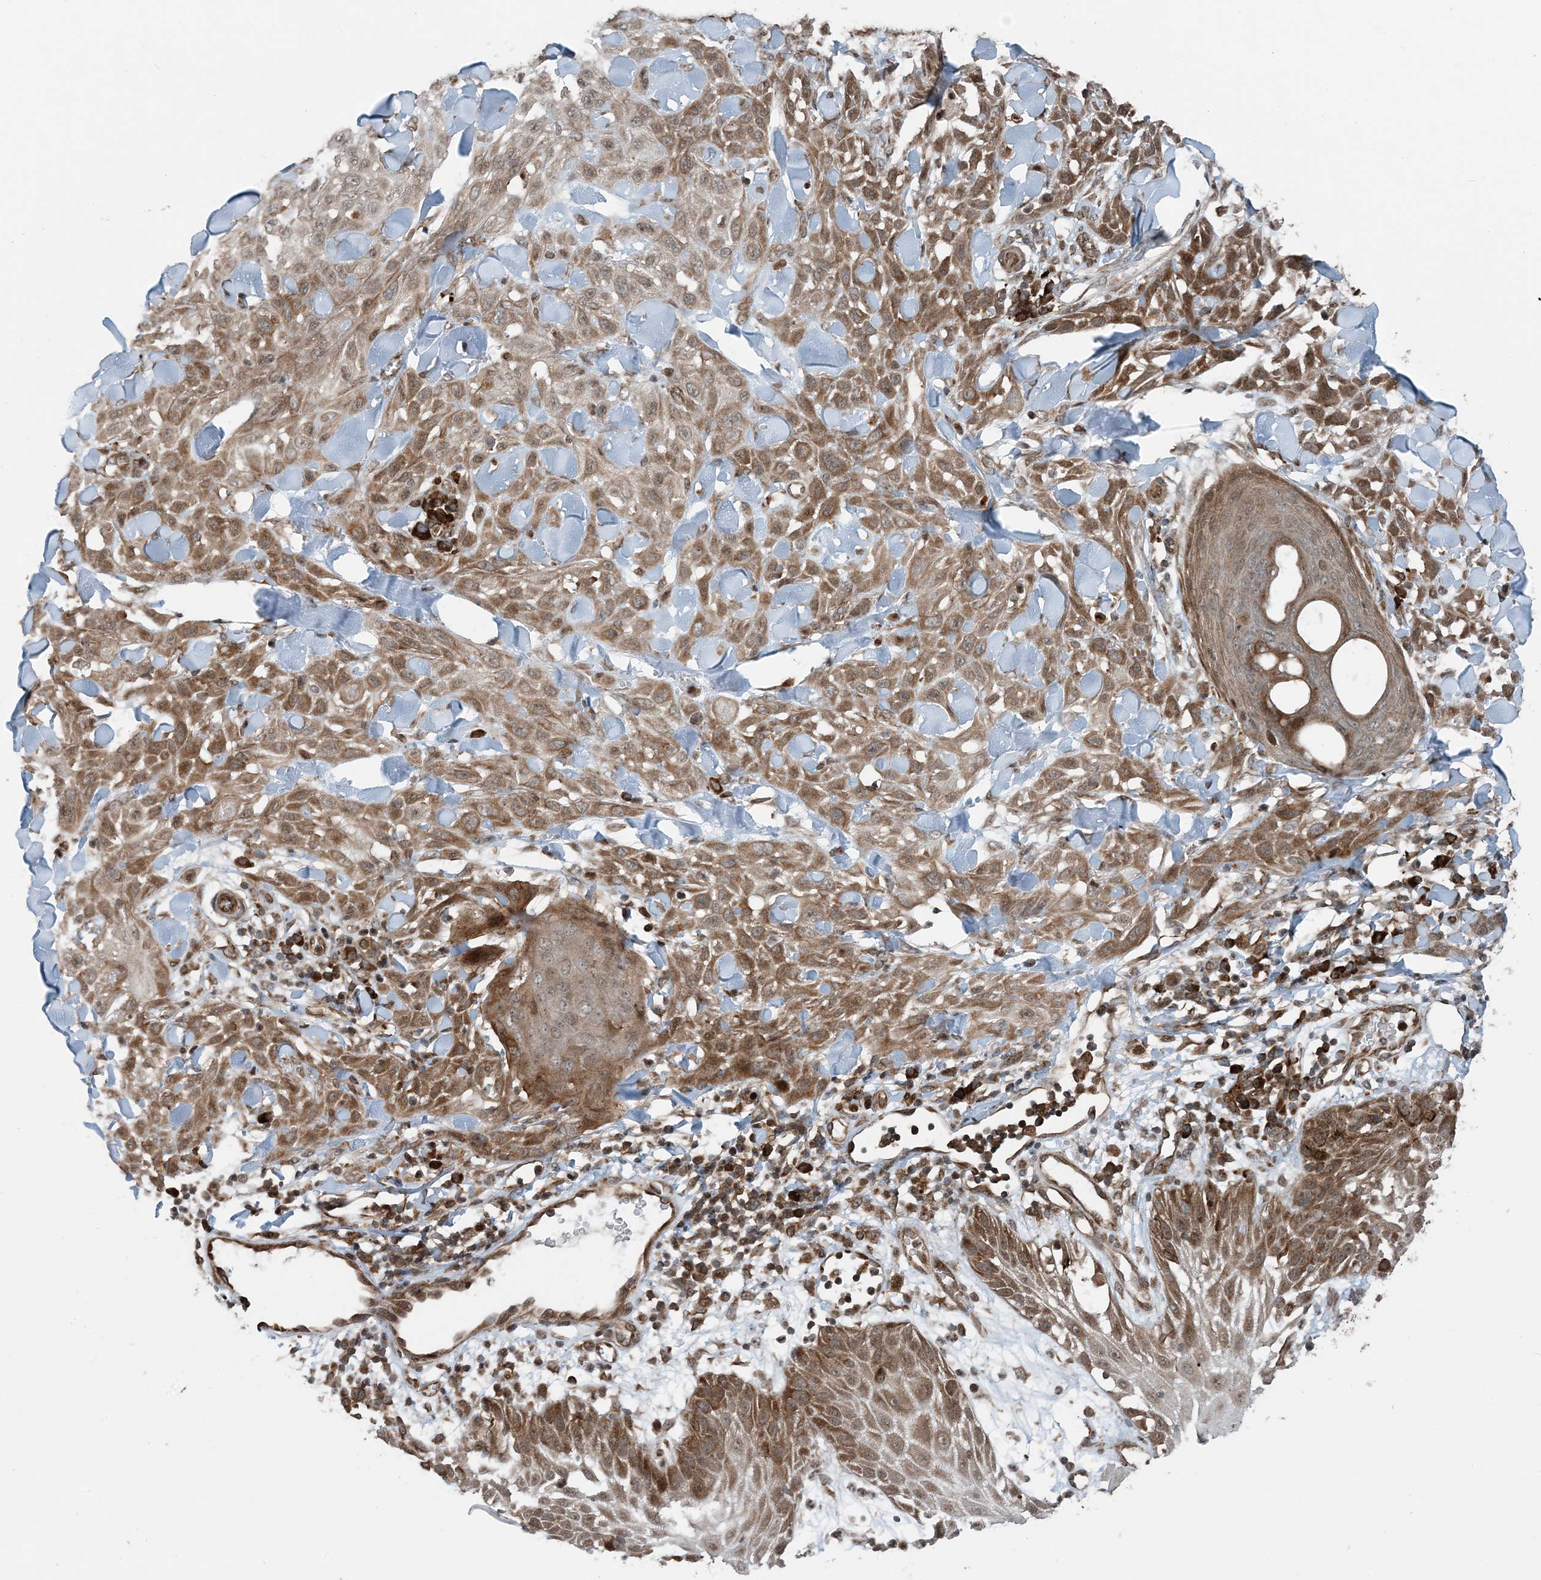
{"staining": {"intensity": "moderate", "quantity": ">75%", "location": "cytoplasmic/membranous"}, "tissue": "skin cancer", "cell_type": "Tumor cells", "image_type": "cancer", "snomed": [{"axis": "morphology", "description": "Squamous cell carcinoma, NOS"}, {"axis": "topography", "description": "Skin"}], "caption": "High-power microscopy captured an immunohistochemistry photomicrograph of squamous cell carcinoma (skin), revealing moderate cytoplasmic/membranous expression in about >75% of tumor cells.", "gene": "EDEM2", "patient": {"sex": "male", "age": 24}}